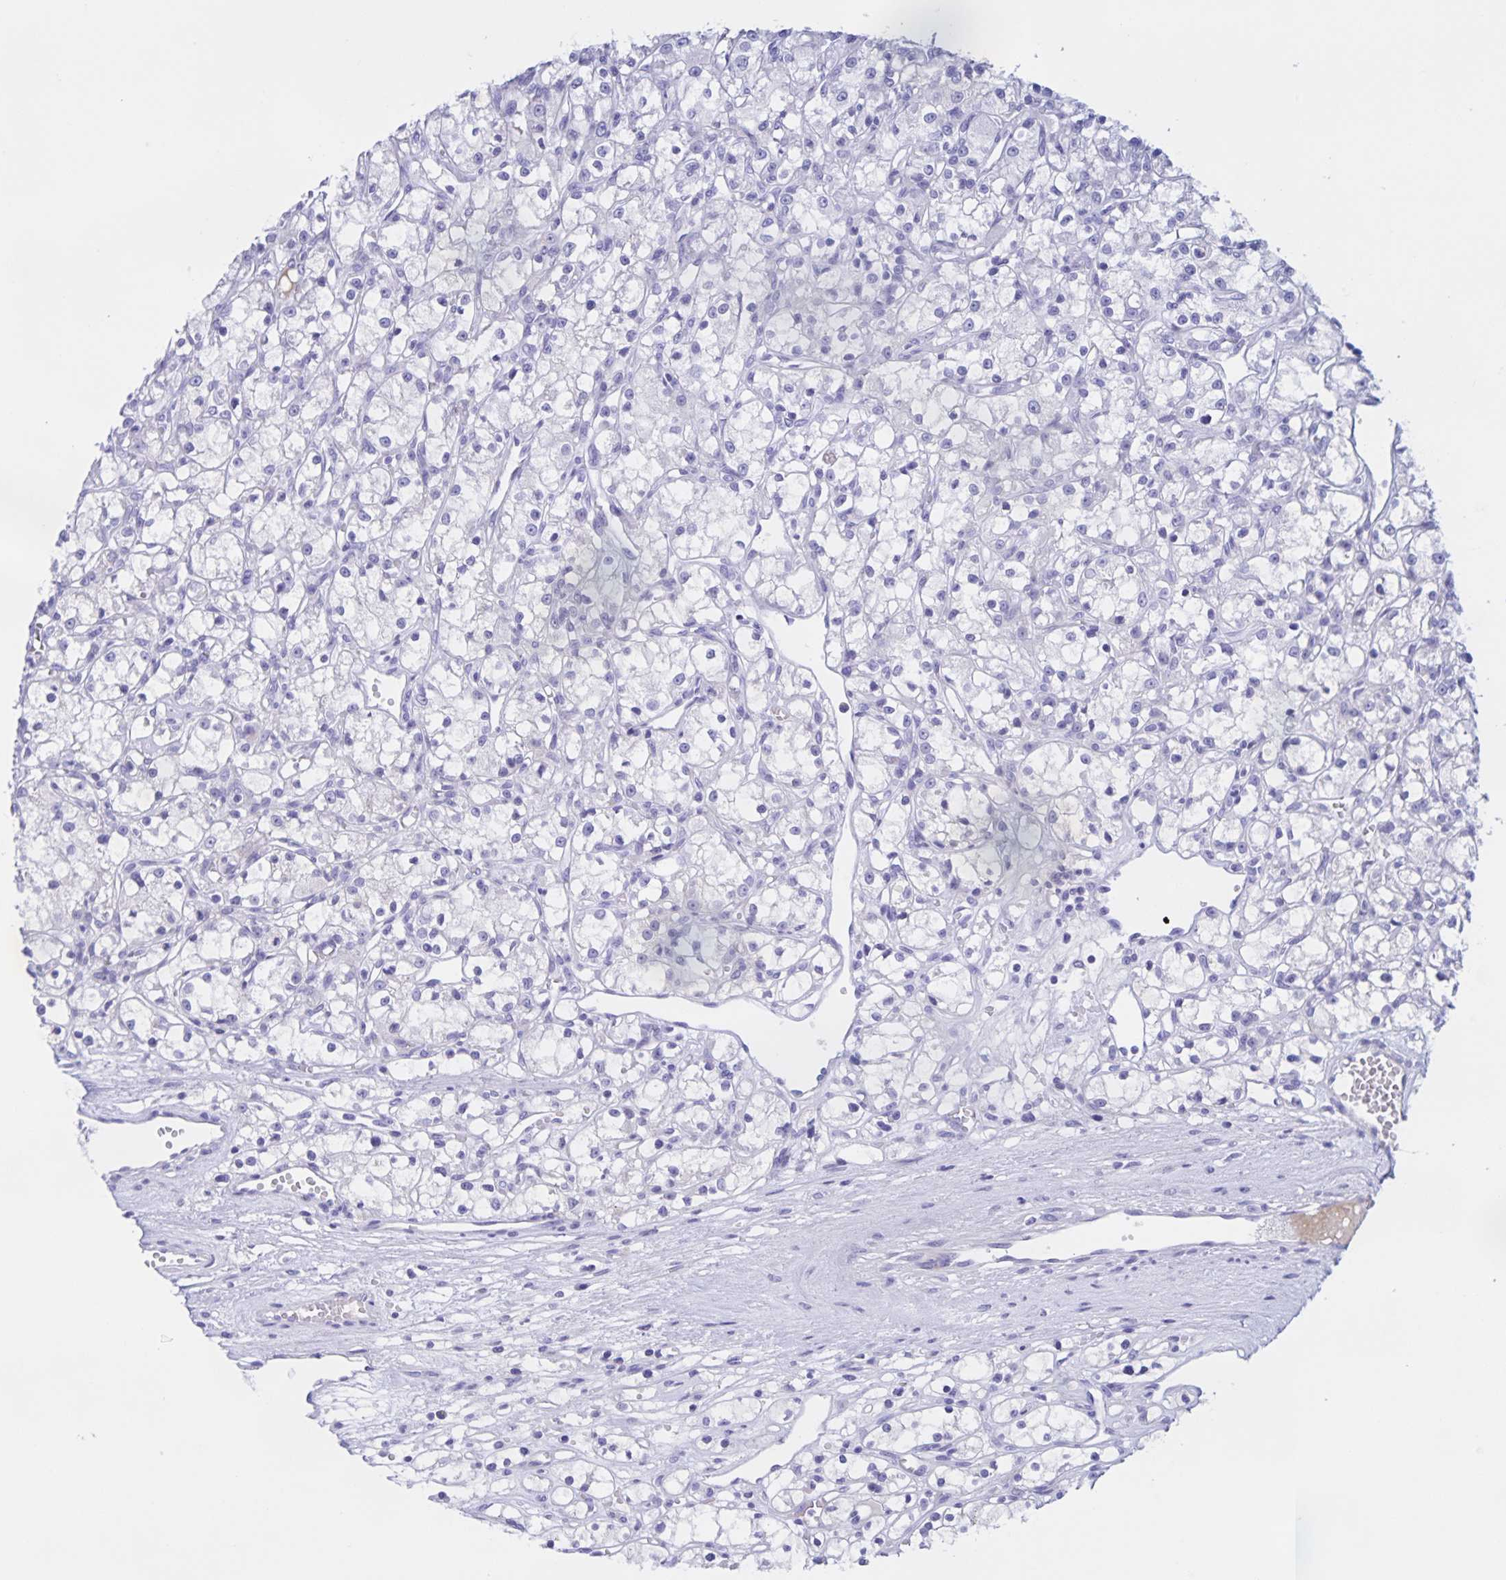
{"staining": {"intensity": "negative", "quantity": "none", "location": "none"}, "tissue": "renal cancer", "cell_type": "Tumor cells", "image_type": "cancer", "snomed": [{"axis": "morphology", "description": "Adenocarcinoma, NOS"}, {"axis": "topography", "description": "Kidney"}], "caption": "Immunohistochemistry histopathology image of neoplastic tissue: renal adenocarcinoma stained with DAB (3,3'-diaminobenzidine) shows no significant protein staining in tumor cells. (DAB IHC visualized using brightfield microscopy, high magnification).", "gene": "CATSPER4", "patient": {"sex": "female", "age": 59}}